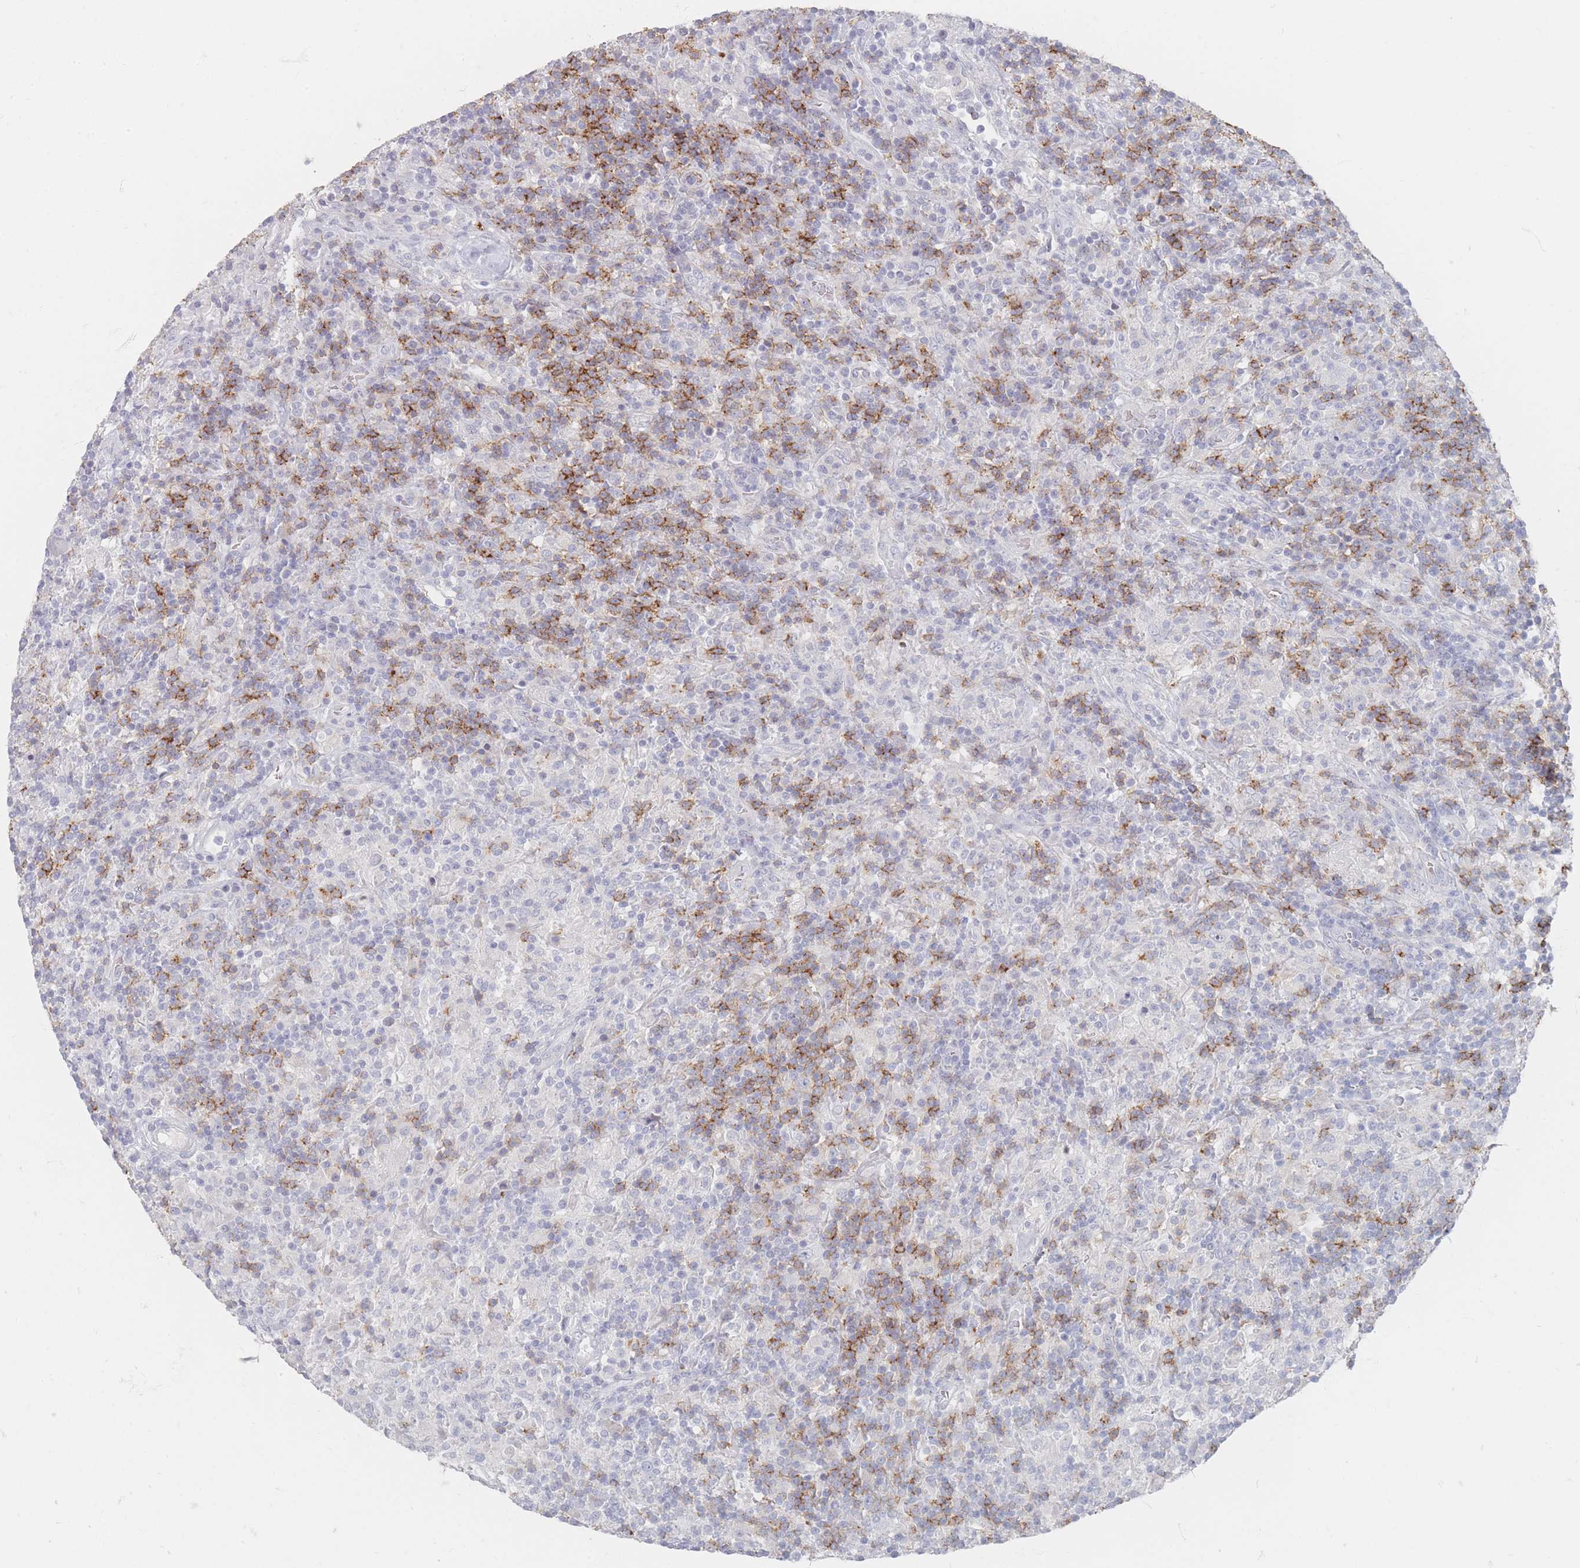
{"staining": {"intensity": "negative", "quantity": "none", "location": "none"}, "tissue": "lymphoma", "cell_type": "Tumor cells", "image_type": "cancer", "snomed": [{"axis": "morphology", "description": "Hodgkin's disease, NOS"}, {"axis": "topography", "description": "Lymph node"}], "caption": "Immunohistochemistry (IHC) of human lymphoma displays no staining in tumor cells.", "gene": "CD37", "patient": {"sex": "male", "age": 70}}